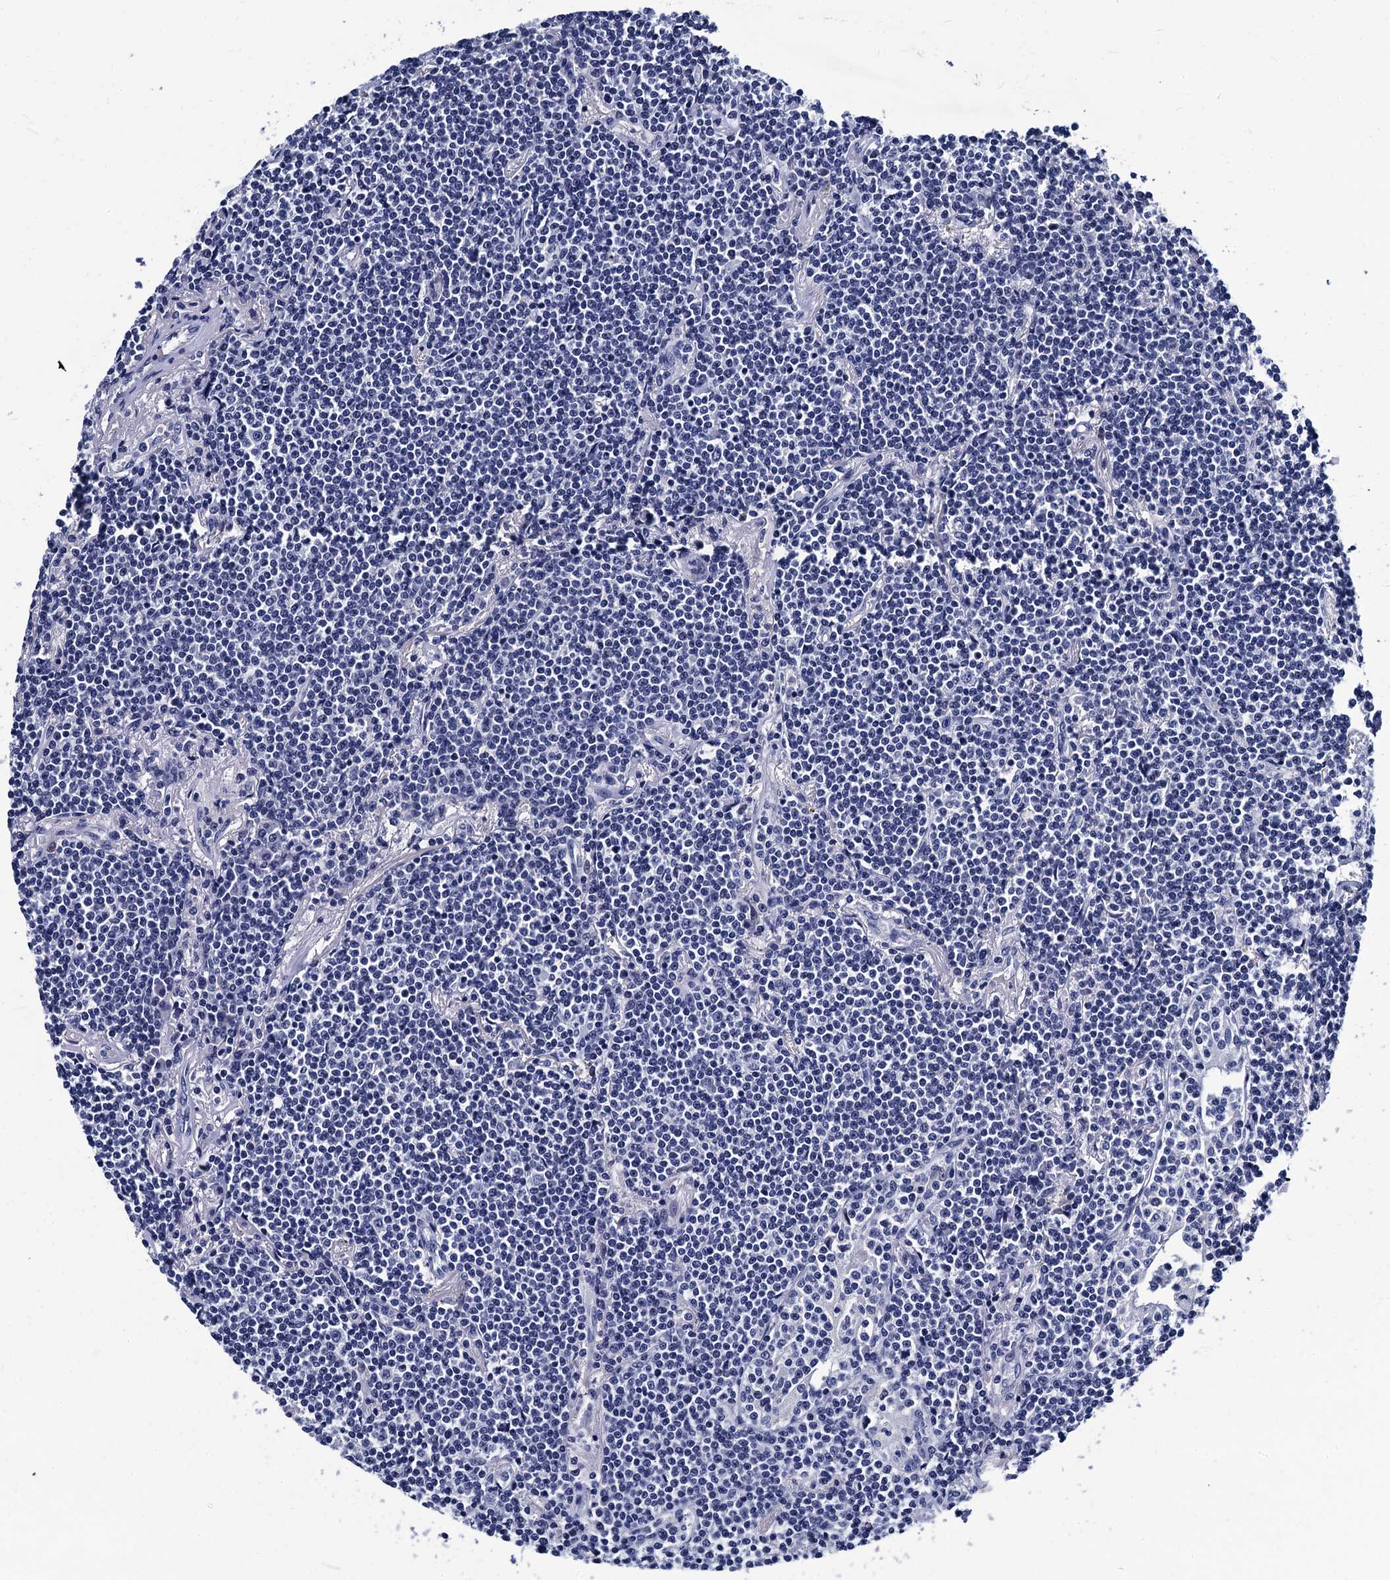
{"staining": {"intensity": "negative", "quantity": "none", "location": "none"}, "tissue": "lymphoma", "cell_type": "Tumor cells", "image_type": "cancer", "snomed": [{"axis": "morphology", "description": "Malignant lymphoma, non-Hodgkin's type, Low grade"}, {"axis": "topography", "description": "Lung"}], "caption": "A micrograph of human lymphoma is negative for staining in tumor cells.", "gene": "LRRC30", "patient": {"sex": "female", "age": 71}}